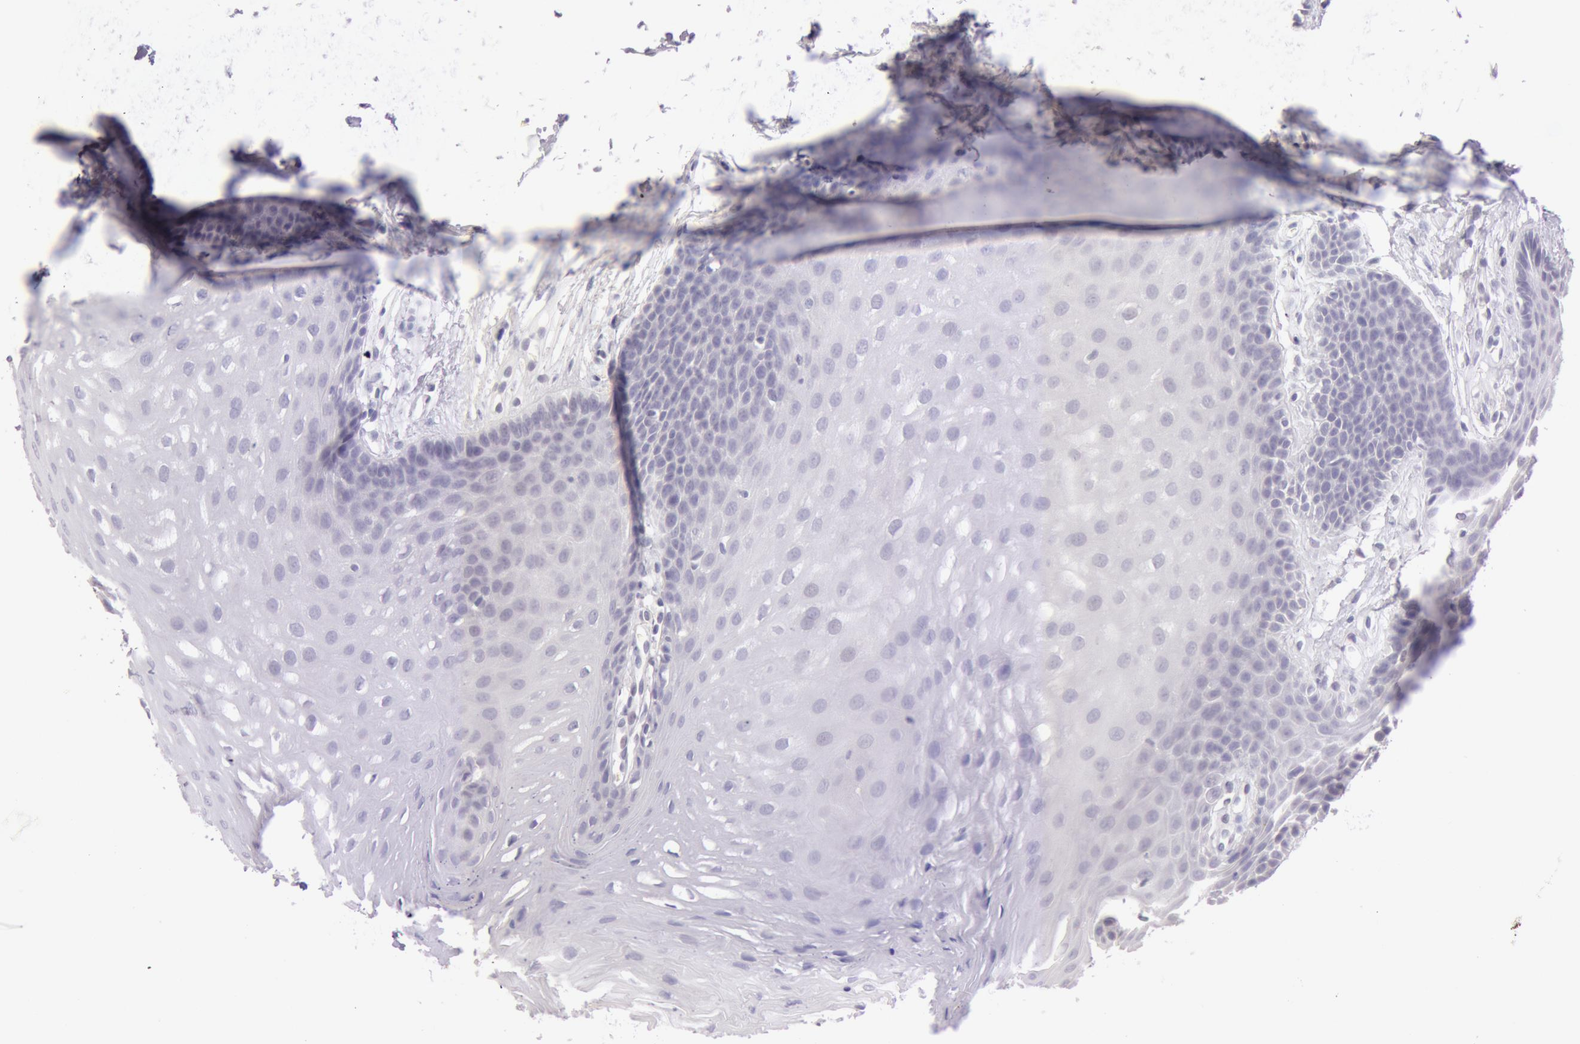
{"staining": {"intensity": "negative", "quantity": "none", "location": "none"}, "tissue": "oral mucosa", "cell_type": "Squamous epithelial cells", "image_type": "normal", "snomed": [{"axis": "morphology", "description": "Normal tissue, NOS"}, {"axis": "topography", "description": "Oral tissue"}], "caption": "Protein analysis of unremarkable oral mucosa reveals no significant positivity in squamous epithelial cells.", "gene": "RBMY1A1", "patient": {"sex": "male", "age": 62}}